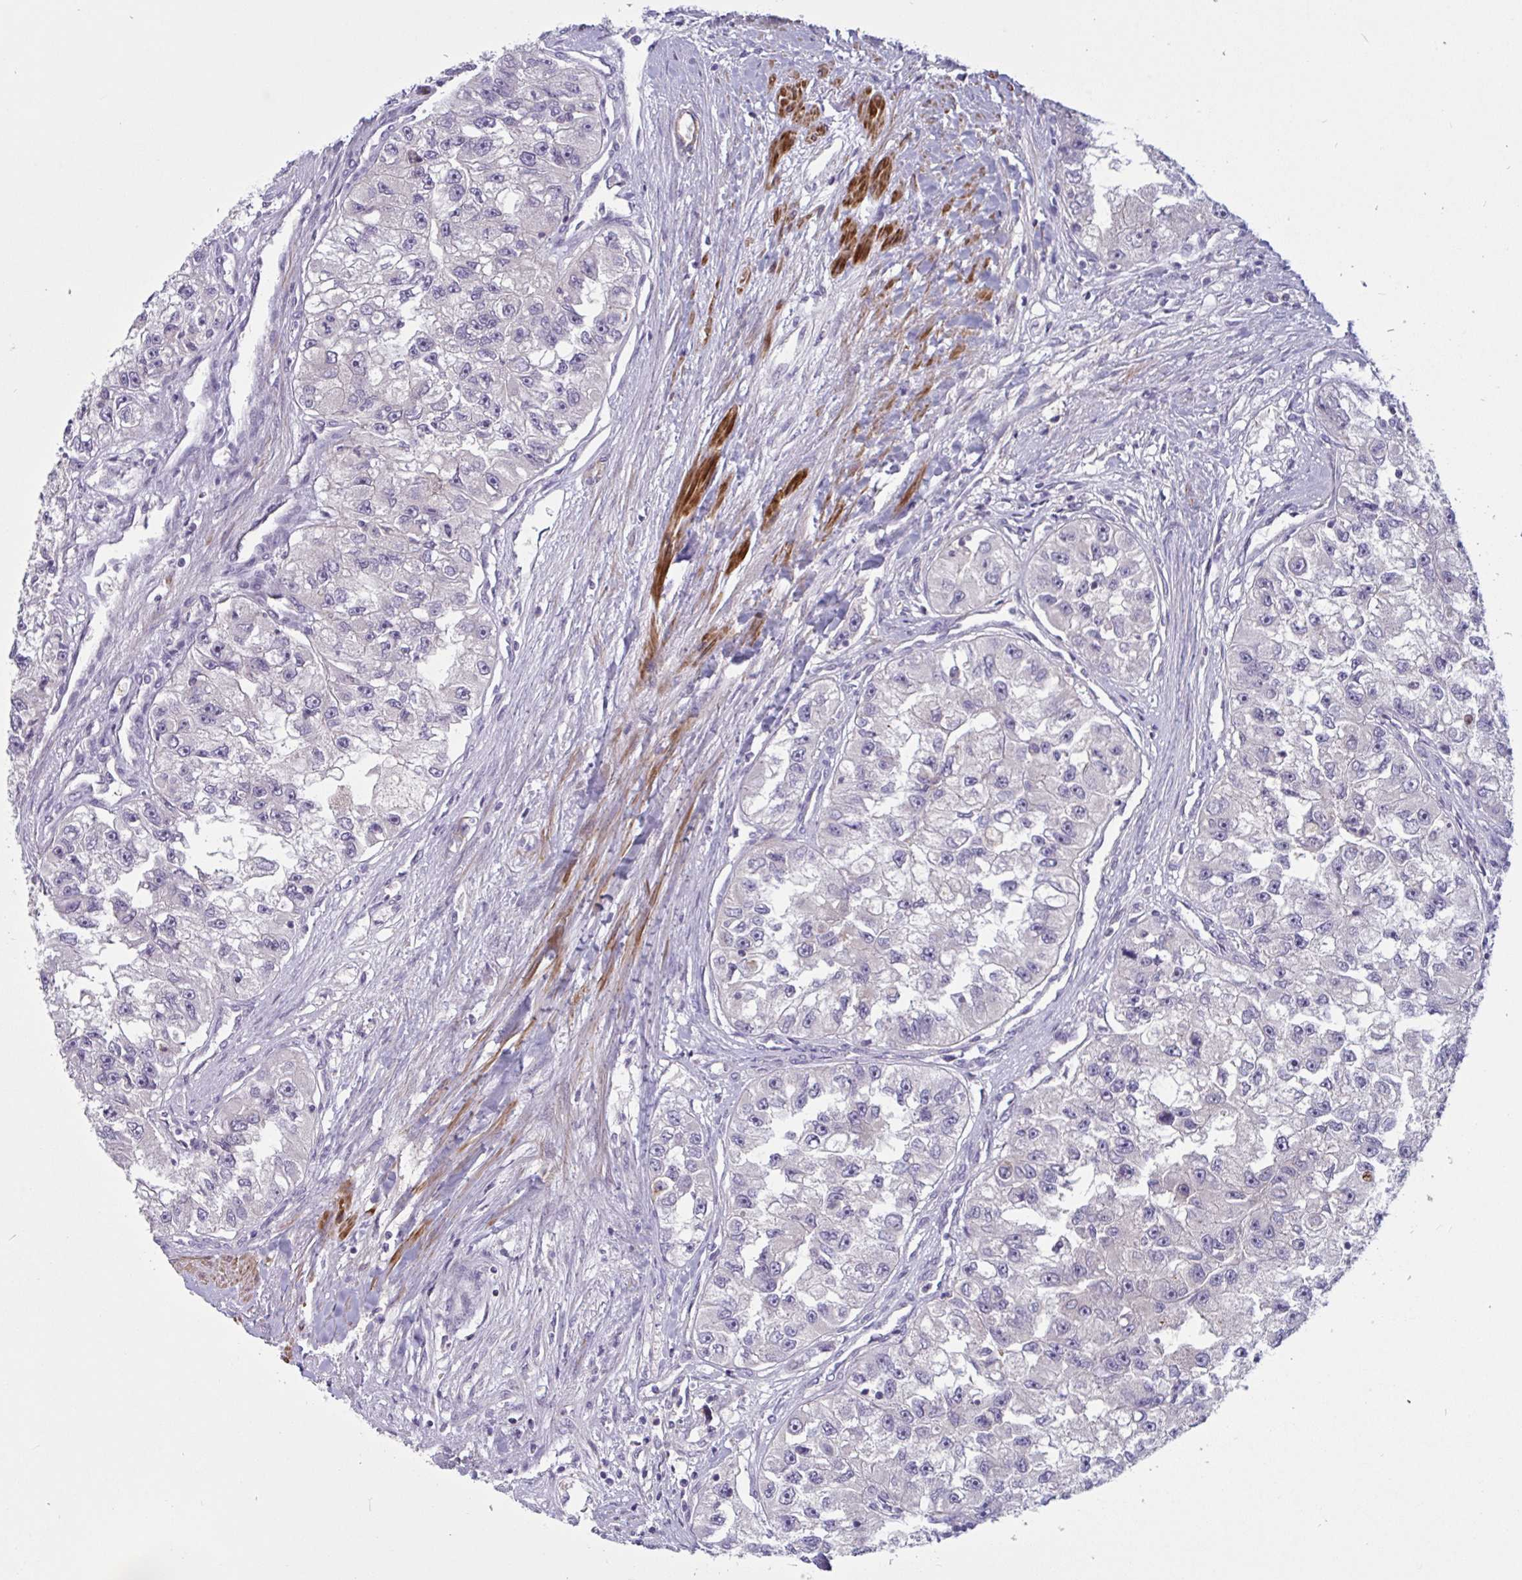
{"staining": {"intensity": "negative", "quantity": "none", "location": "none"}, "tissue": "renal cancer", "cell_type": "Tumor cells", "image_type": "cancer", "snomed": [{"axis": "morphology", "description": "Adenocarcinoma, NOS"}, {"axis": "topography", "description": "Kidney"}], "caption": "Immunohistochemical staining of adenocarcinoma (renal) reveals no significant staining in tumor cells.", "gene": "TANK", "patient": {"sex": "male", "age": 63}}